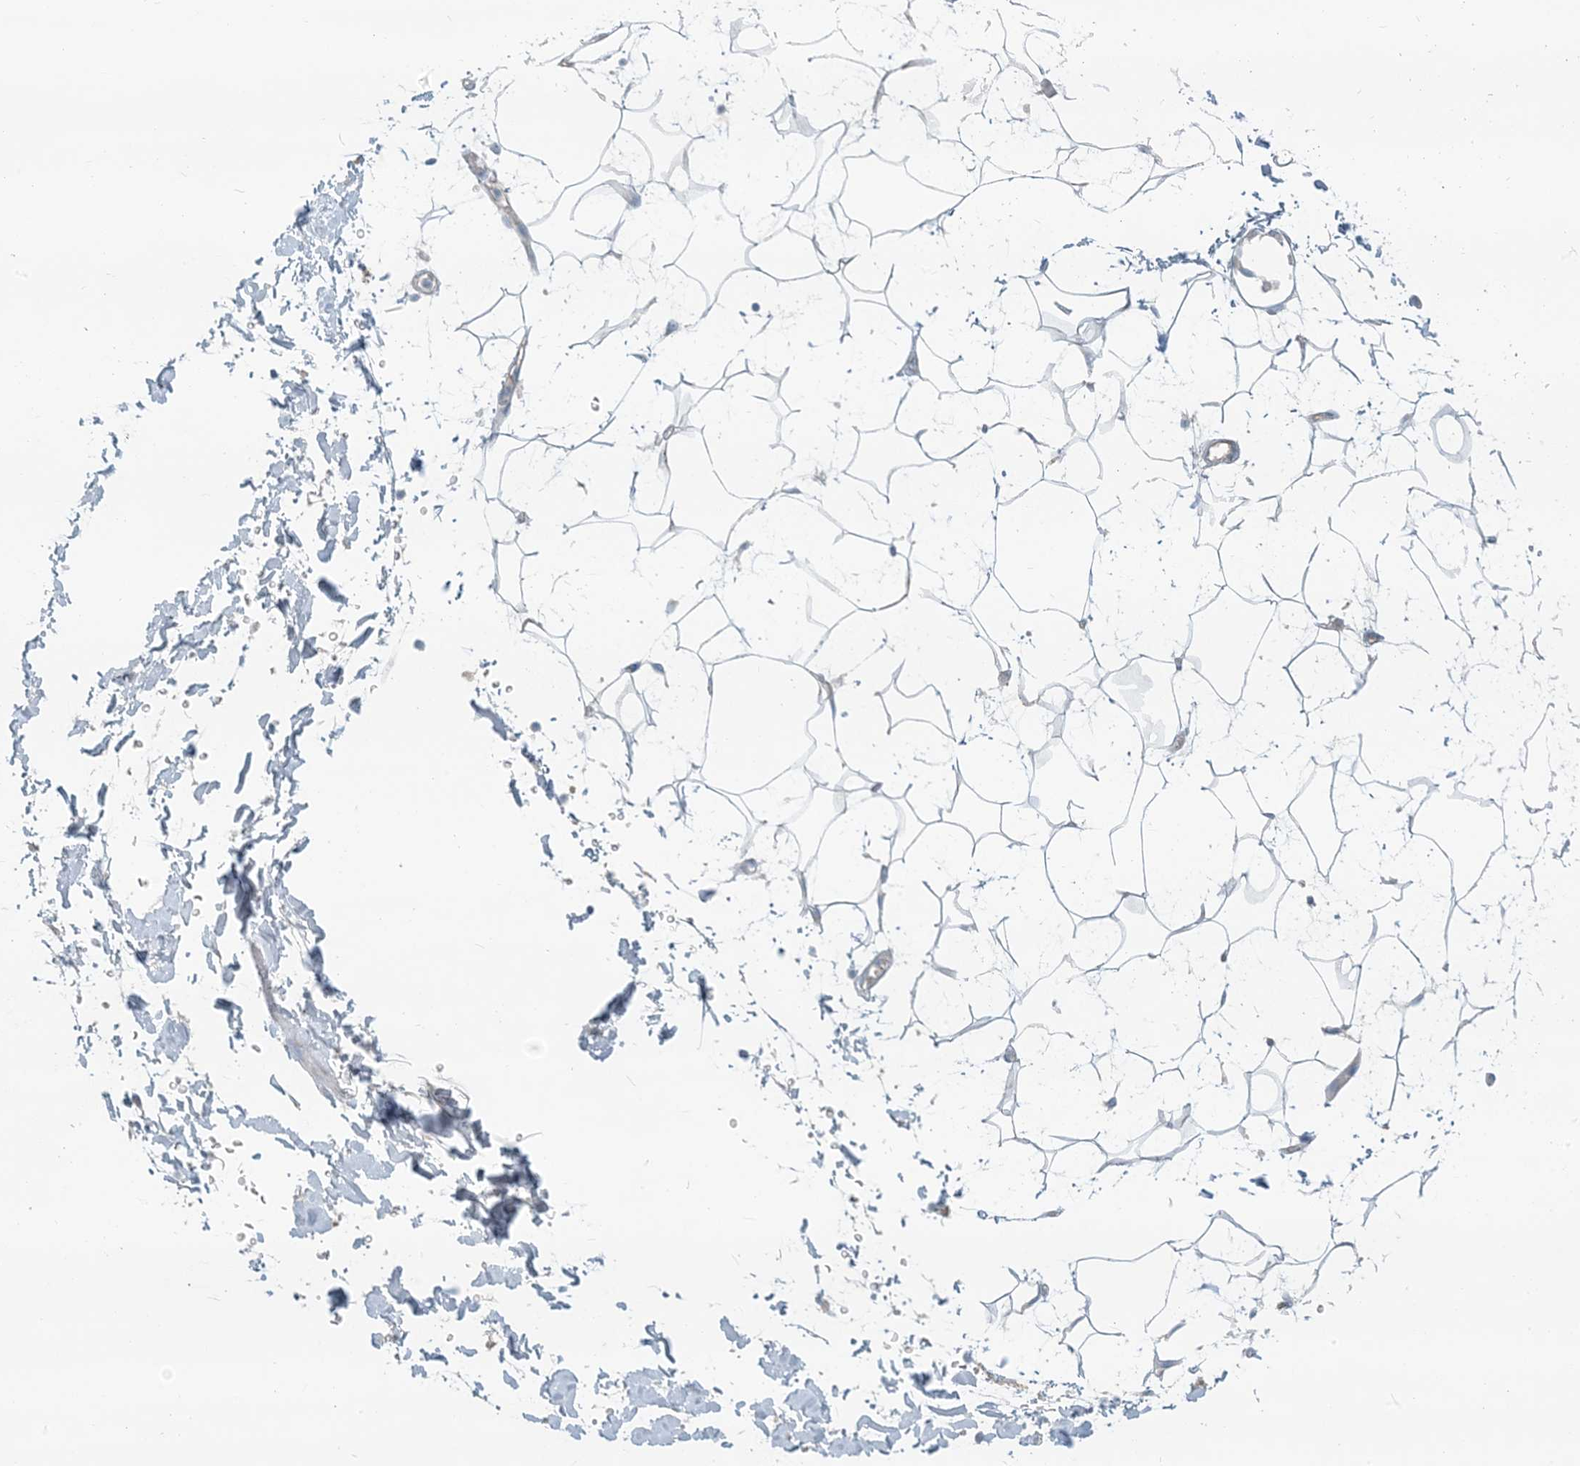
{"staining": {"intensity": "negative", "quantity": "none", "location": "none"}, "tissue": "adipose tissue", "cell_type": "Adipocytes", "image_type": "normal", "snomed": [{"axis": "morphology", "description": "Normal tissue, NOS"}, {"axis": "topography", "description": "Soft tissue"}], "caption": "A histopathology image of adipose tissue stained for a protein displays no brown staining in adipocytes. (DAB IHC, high magnification).", "gene": "SCML1", "patient": {"sex": "male", "age": 72}}